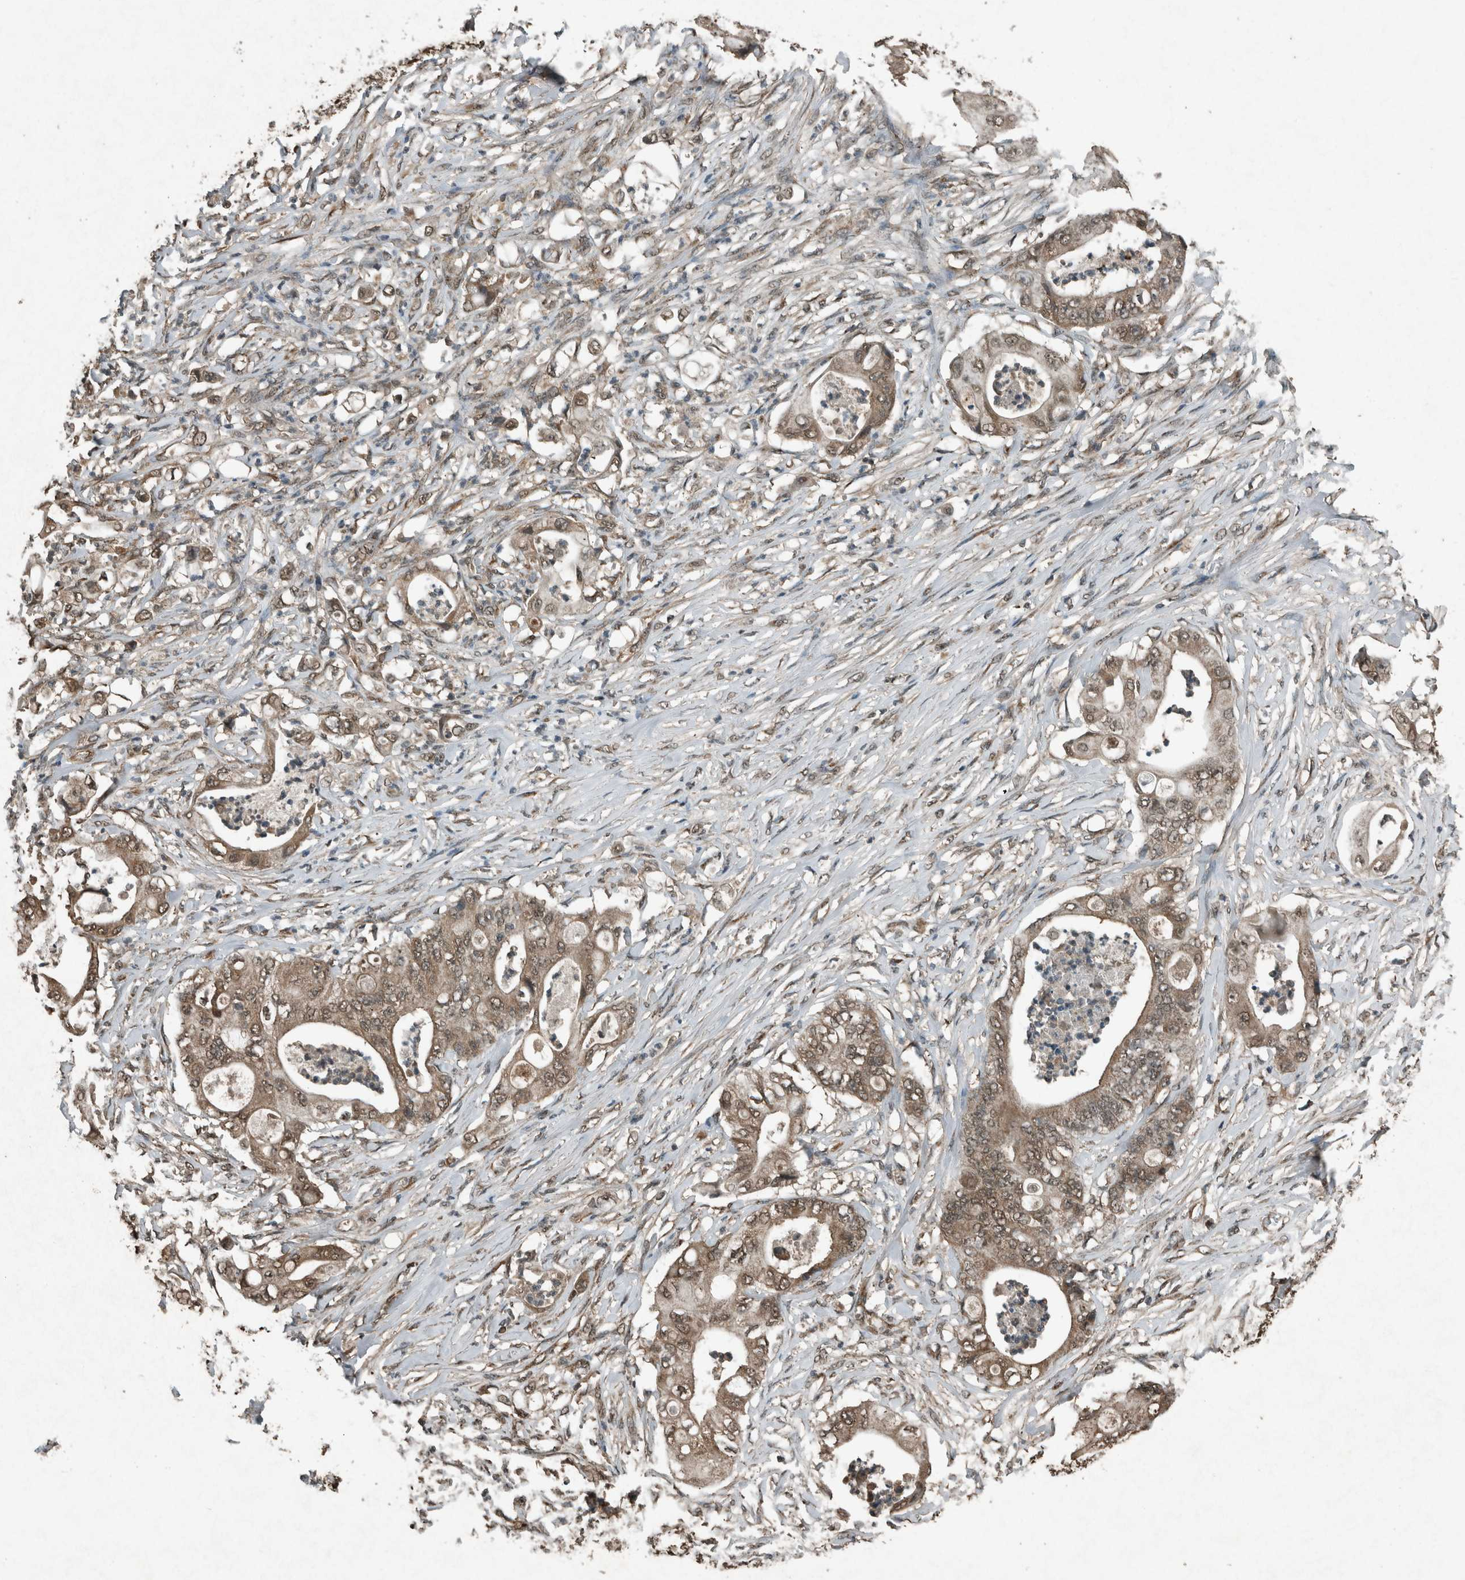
{"staining": {"intensity": "moderate", "quantity": ">75%", "location": "cytoplasmic/membranous,nuclear"}, "tissue": "stomach cancer", "cell_type": "Tumor cells", "image_type": "cancer", "snomed": [{"axis": "morphology", "description": "Adenocarcinoma, NOS"}, {"axis": "topography", "description": "Stomach"}], "caption": "Adenocarcinoma (stomach) tissue exhibits moderate cytoplasmic/membranous and nuclear staining in approximately >75% of tumor cells, visualized by immunohistochemistry.", "gene": "ARHGEF12", "patient": {"sex": "female", "age": 73}}